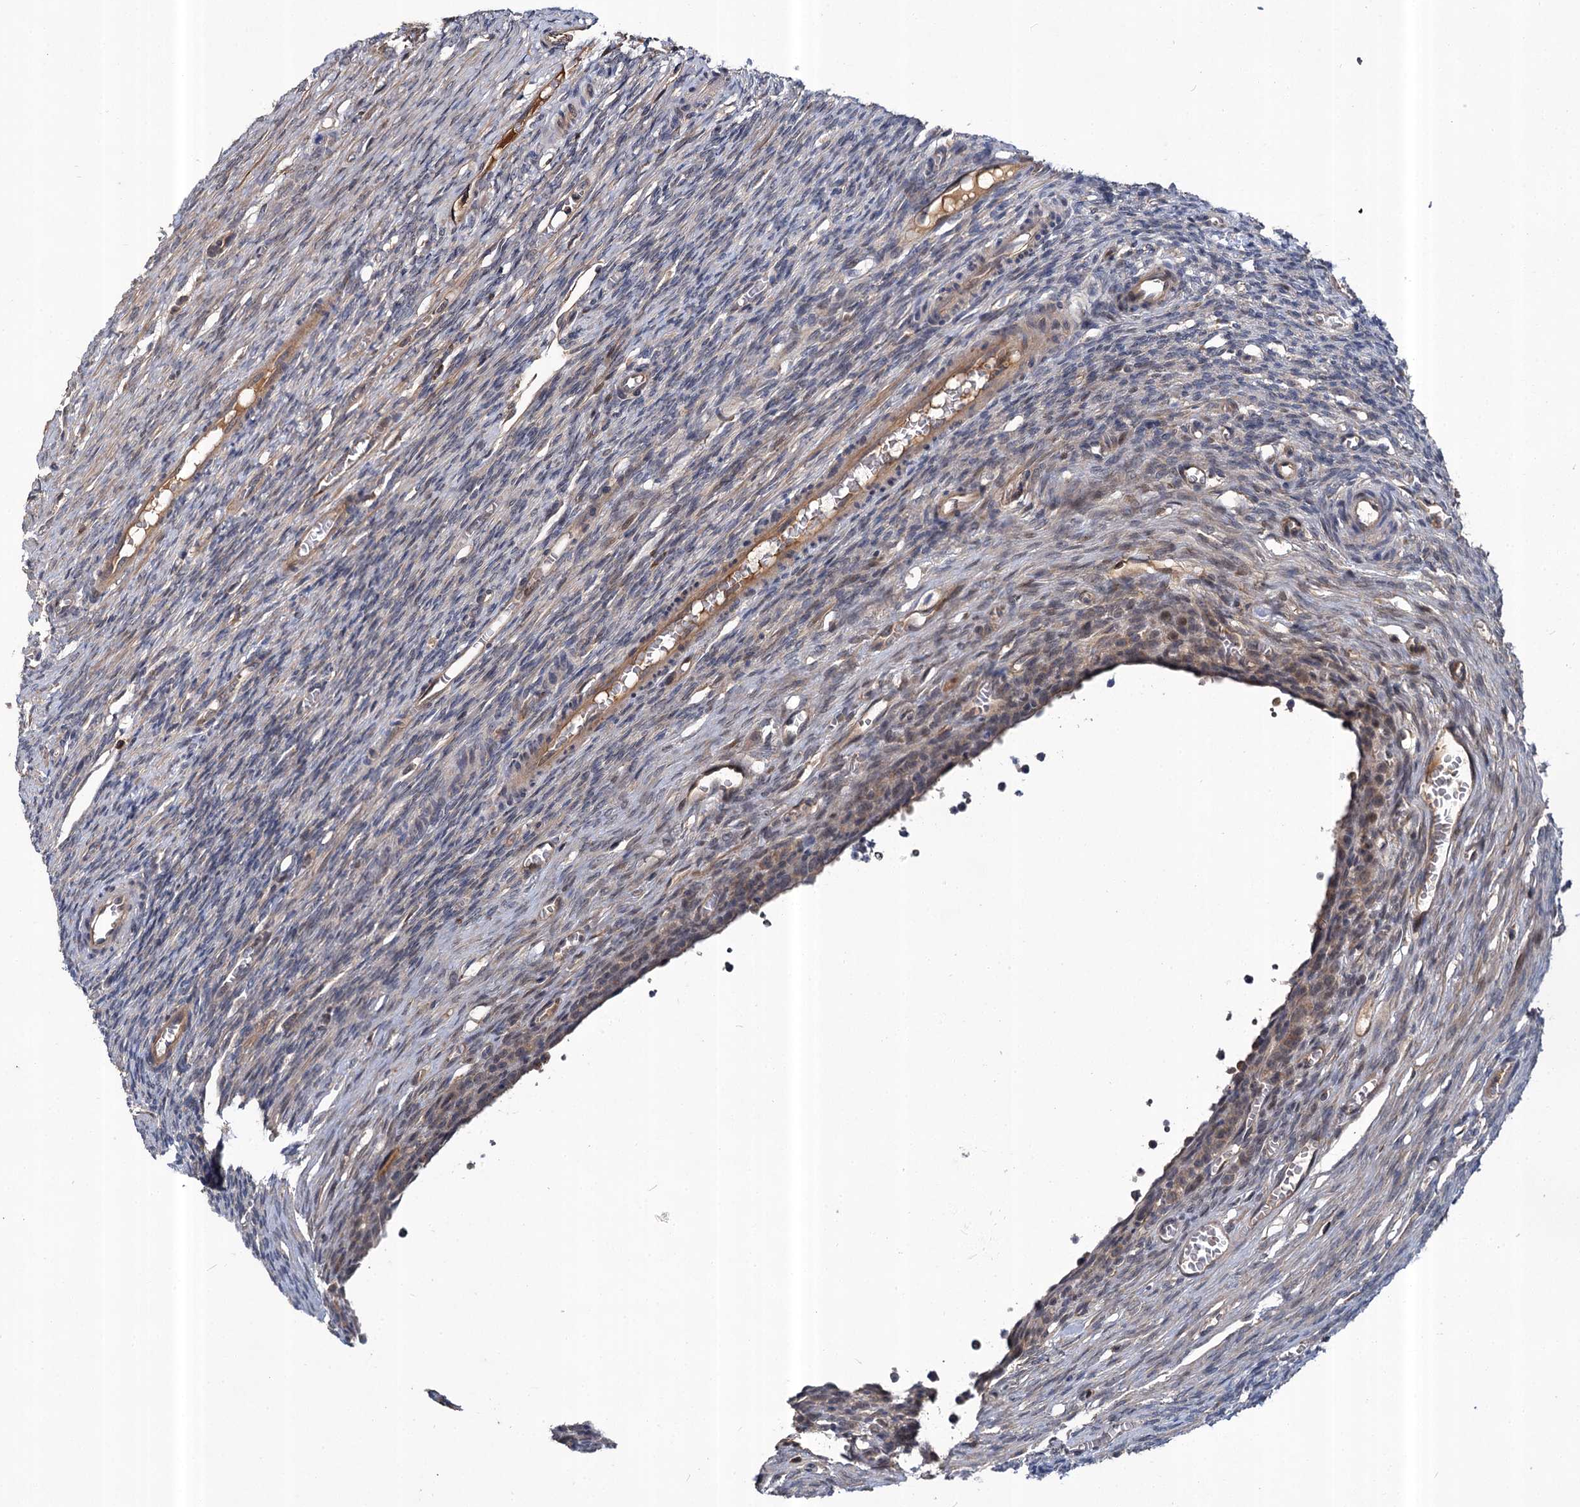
{"staining": {"intensity": "negative", "quantity": "none", "location": "none"}, "tissue": "ovary", "cell_type": "Ovarian stroma cells", "image_type": "normal", "snomed": [{"axis": "morphology", "description": "Normal tissue, NOS"}, {"axis": "topography", "description": "Ovary"}], "caption": "Immunohistochemical staining of normal human ovary shows no significant expression in ovarian stroma cells. The staining is performed using DAB brown chromogen with nuclei counter-stained in using hematoxylin.", "gene": "ABLIM1", "patient": {"sex": "female", "age": 27}}